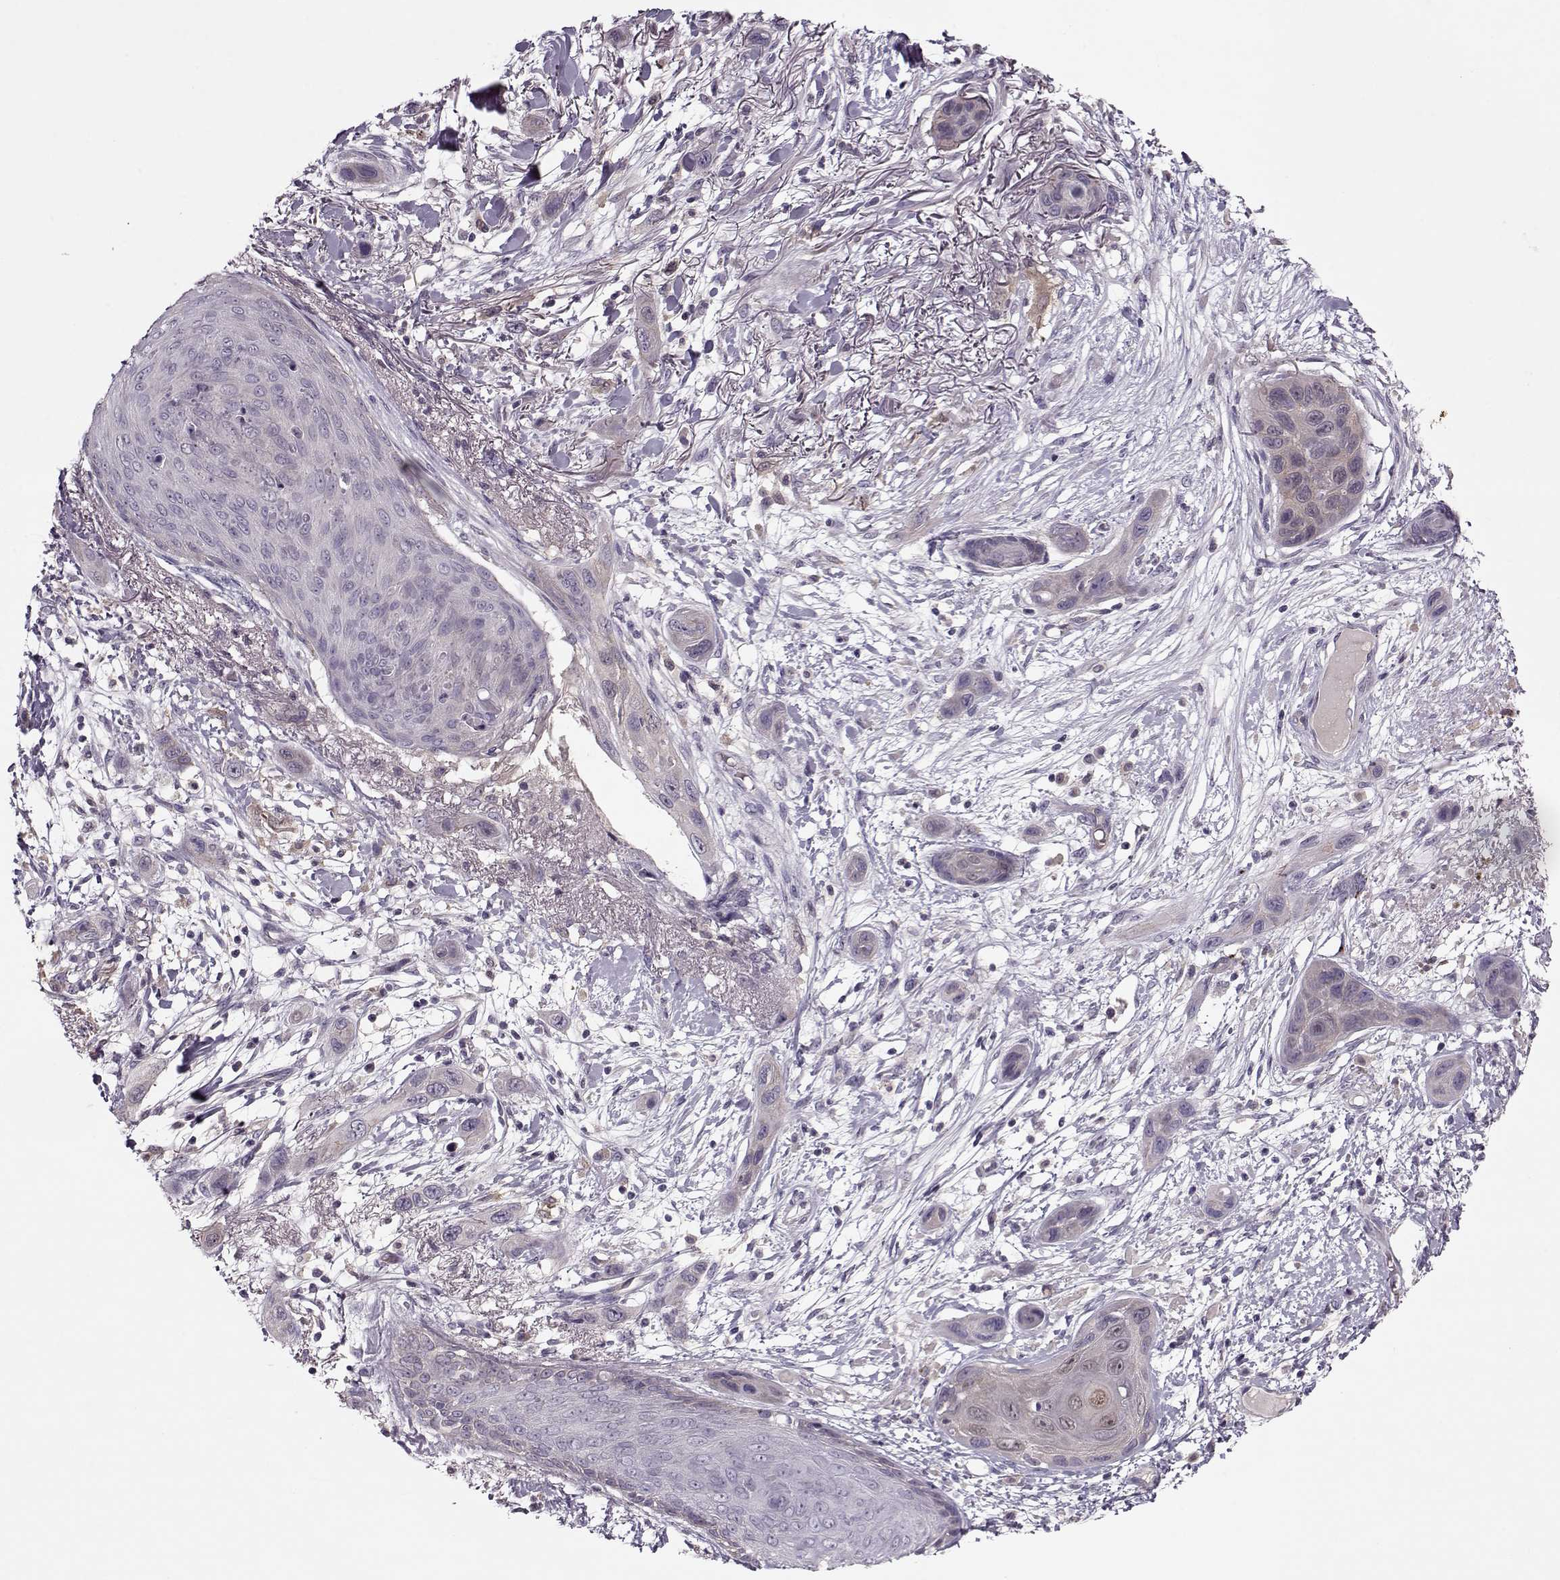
{"staining": {"intensity": "negative", "quantity": "none", "location": "none"}, "tissue": "skin cancer", "cell_type": "Tumor cells", "image_type": "cancer", "snomed": [{"axis": "morphology", "description": "Squamous cell carcinoma, NOS"}, {"axis": "topography", "description": "Skin"}], "caption": "Protein analysis of skin cancer (squamous cell carcinoma) reveals no significant expression in tumor cells.", "gene": "ACOT11", "patient": {"sex": "male", "age": 79}}